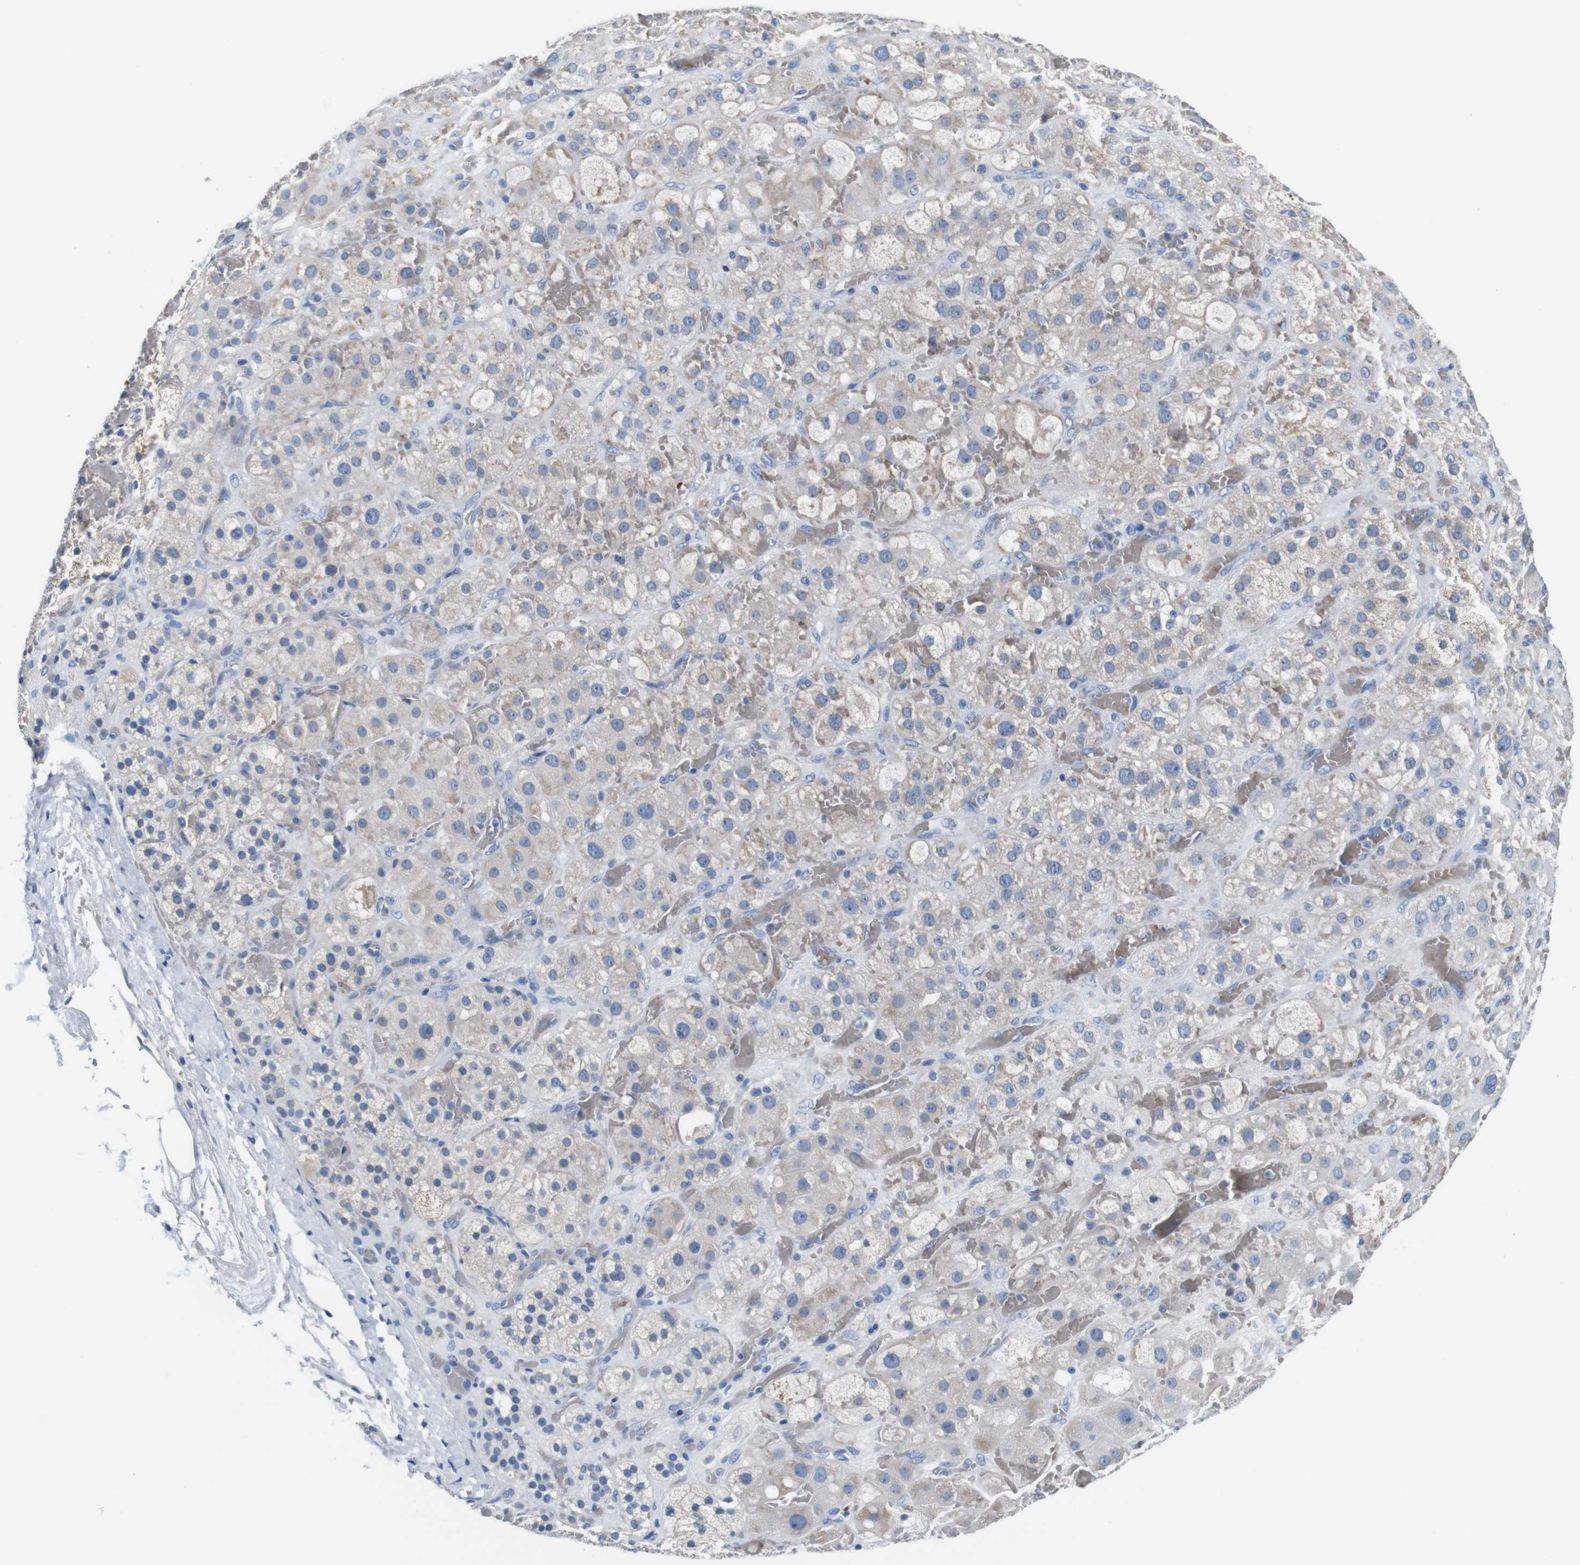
{"staining": {"intensity": "moderate", "quantity": "<25%", "location": "cytoplasmic/membranous"}, "tissue": "adrenal gland", "cell_type": "Glandular cells", "image_type": "normal", "snomed": [{"axis": "morphology", "description": "Normal tissue, NOS"}, {"axis": "topography", "description": "Adrenal gland"}], "caption": "Immunohistochemistry (IHC) micrograph of normal adrenal gland stained for a protein (brown), which displays low levels of moderate cytoplasmic/membranous staining in about <25% of glandular cells.", "gene": "IGSF8", "patient": {"sex": "female", "age": 47}}